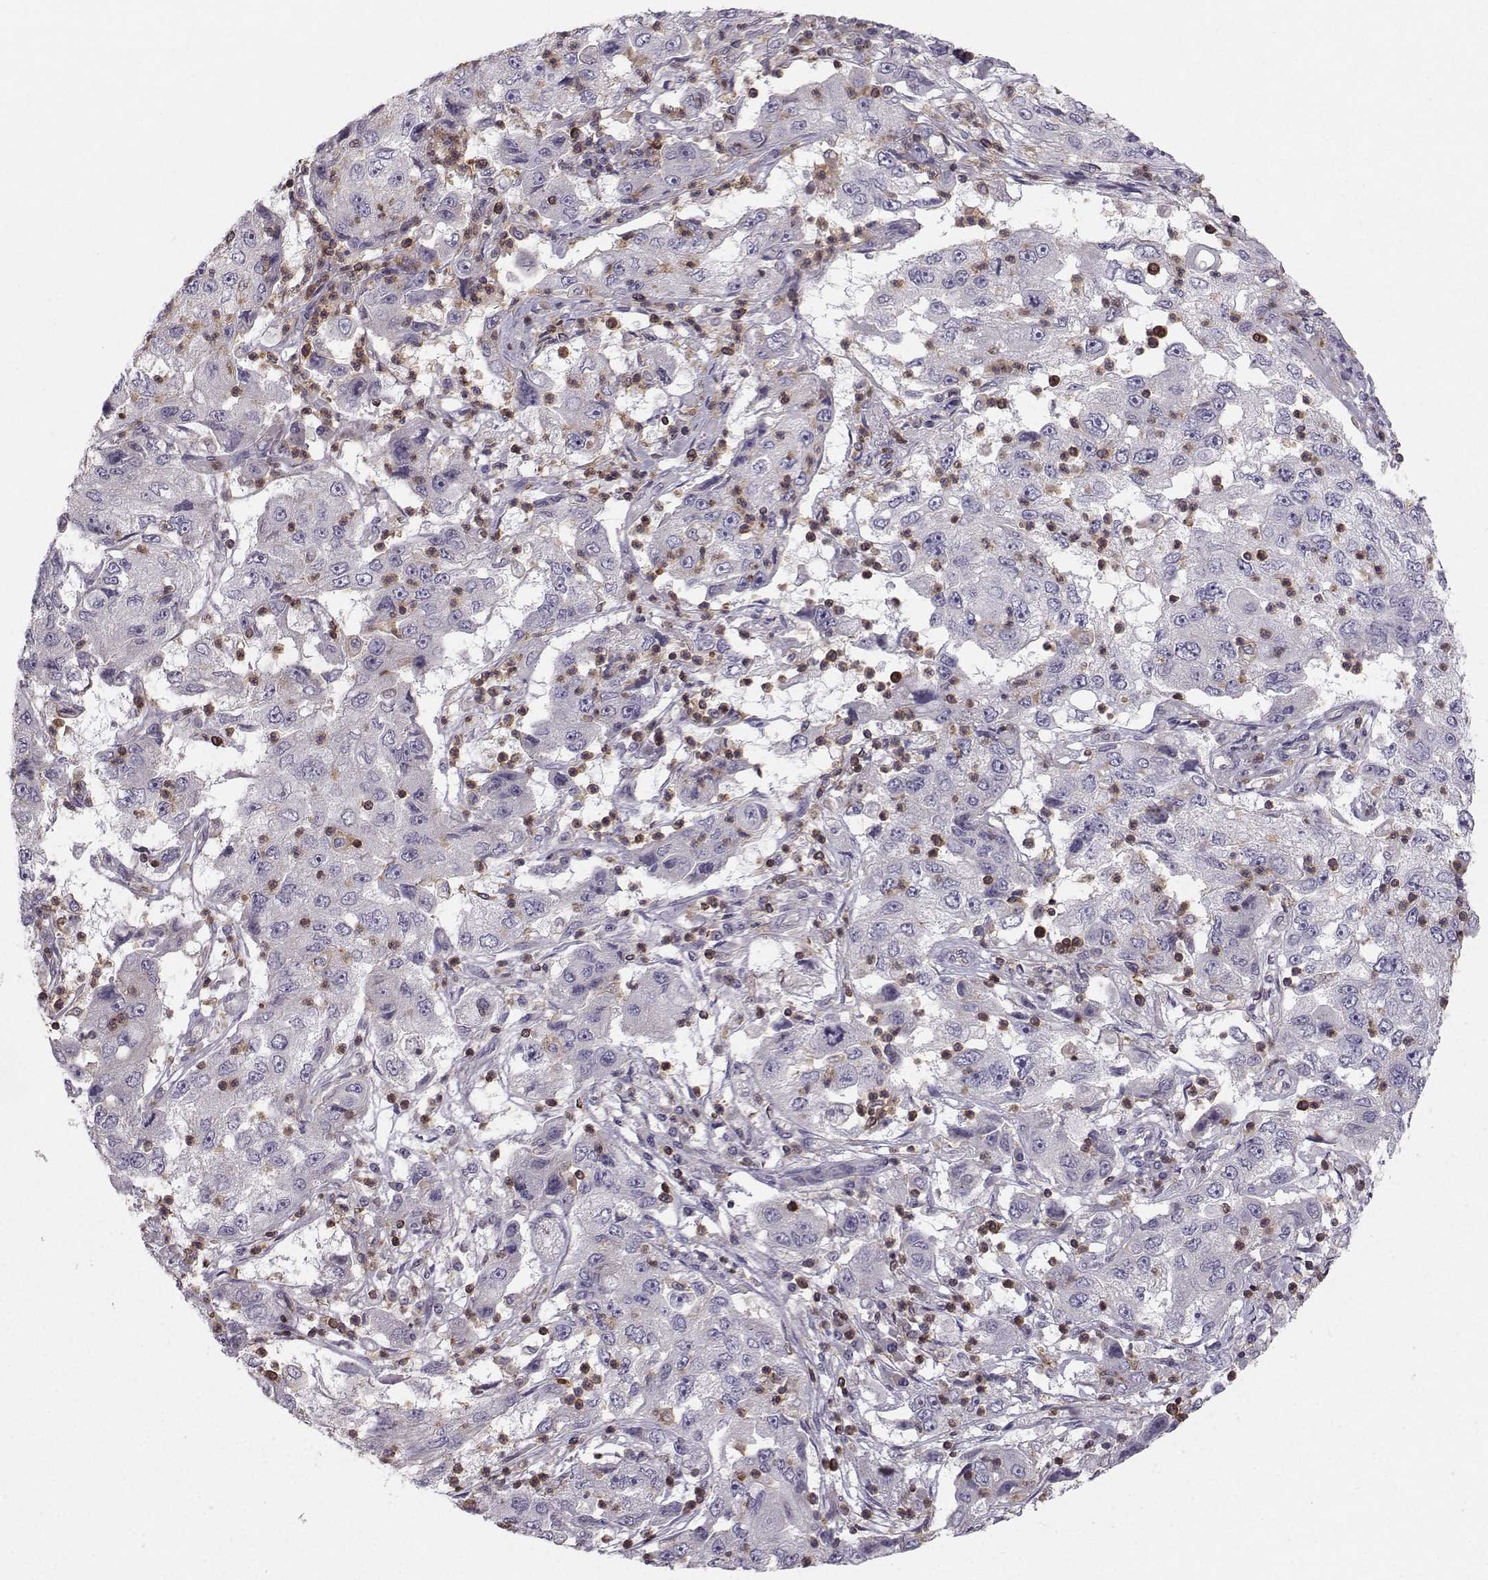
{"staining": {"intensity": "negative", "quantity": "none", "location": "none"}, "tissue": "cervical cancer", "cell_type": "Tumor cells", "image_type": "cancer", "snomed": [{"axis": "morphology", "description": "Squamous cell carcinoma, NOS"}, {"axis": "topography", "description": "Cervix"}], "caption": "Tumor cells are negative for protein expression in human cervical squamous cell carcinoma.", "gene": "ZBTB32", "patient": {"sex": "female", "age": 36}}